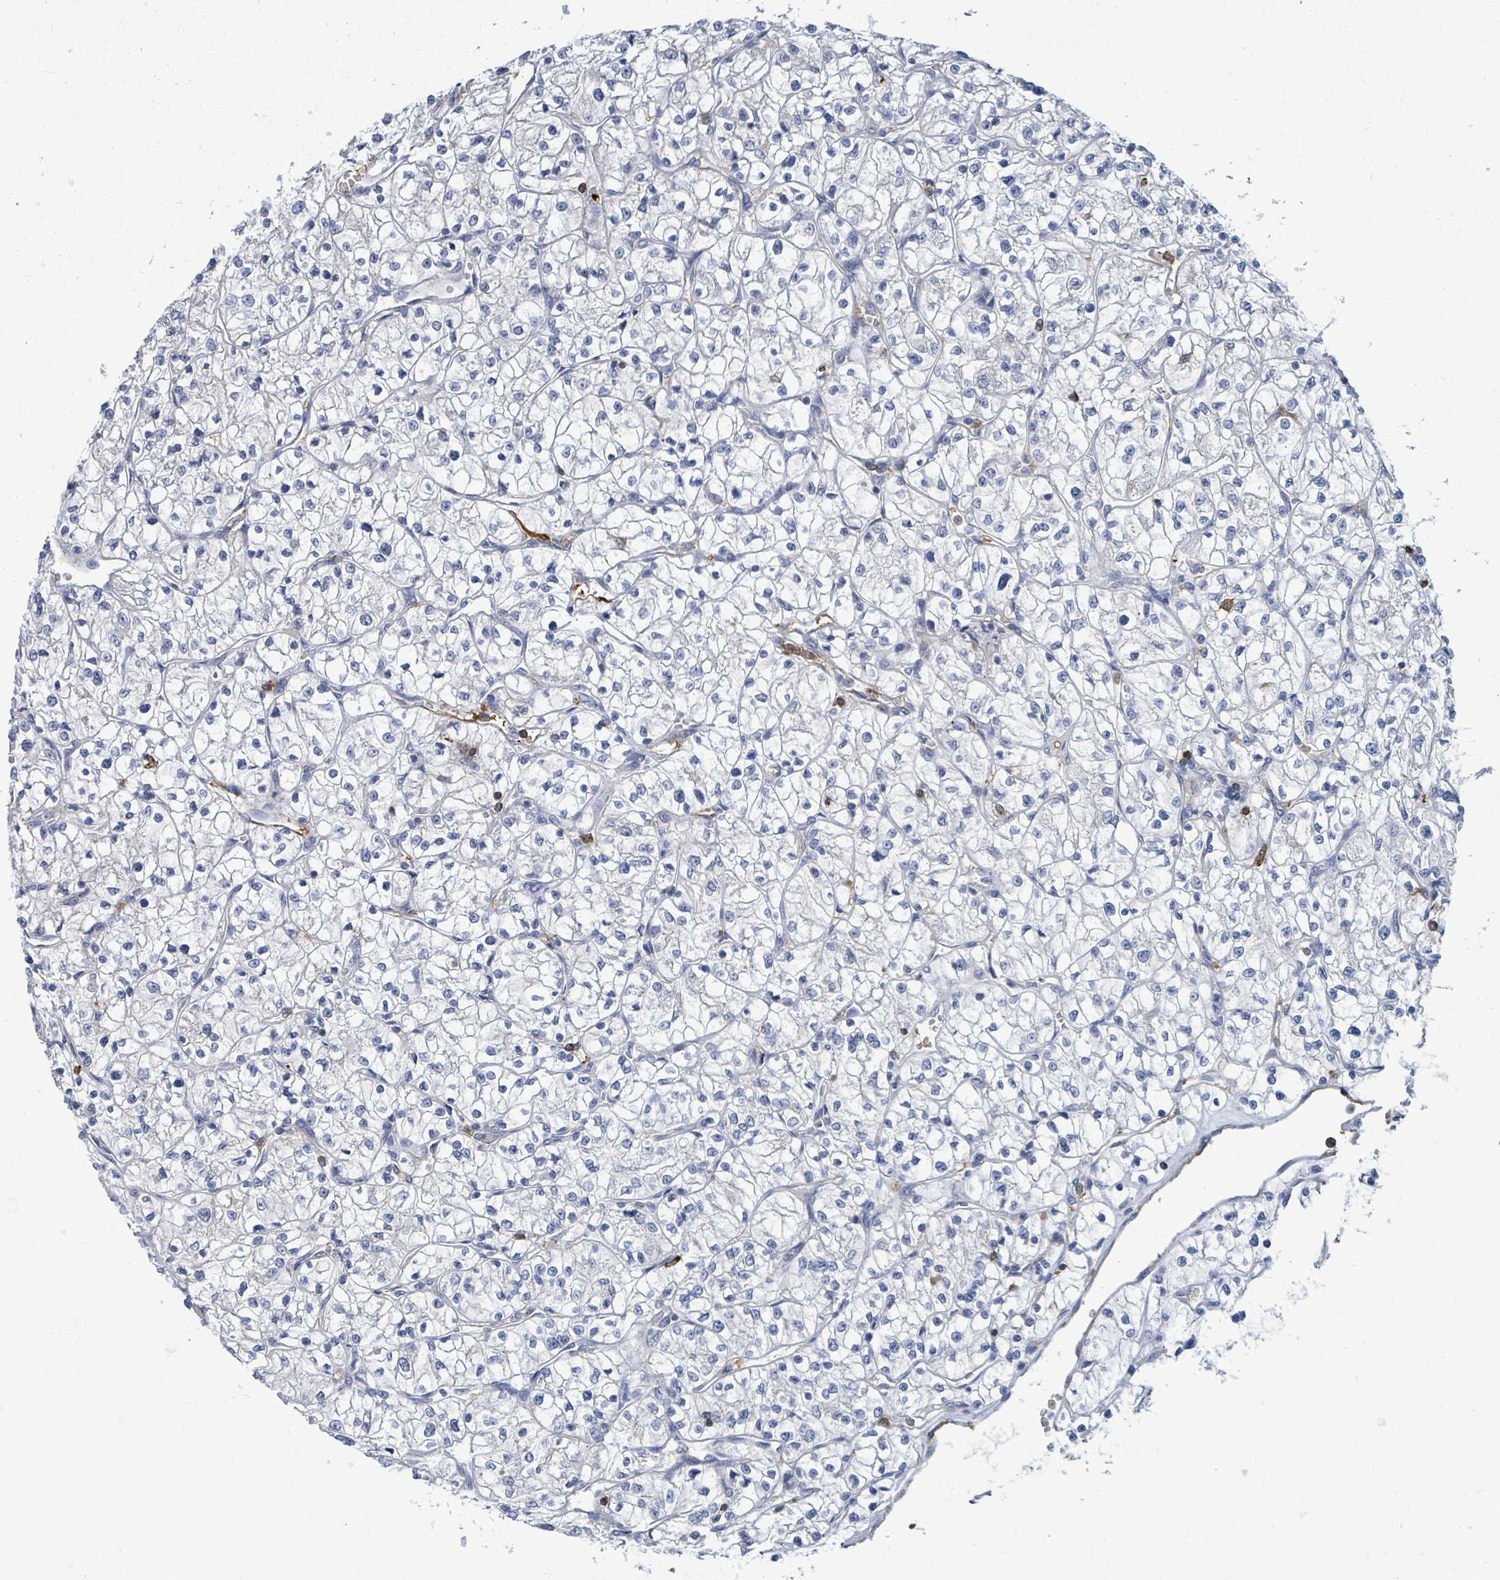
{"staining": {"intensity": "negative", "quantity": "none", "location": "none"}, "tissue": "renal cancer", "cell_type": "Tumor cells", "image_type": "cancer", "snomed": [{"axis": "morphology", "description": "Adenocarcinoma, NOS"}, {"axis": "topography", "description": "Kidney"}], "caption": "There is no significant staining in tumor cells of renal cancer (adenocarcinoma). (Brightfield microscopy of DAB immunohistochemistry at high magnification).", "gene": "PRKRIP1", "patient": {"sex": "female", "age": 64}}